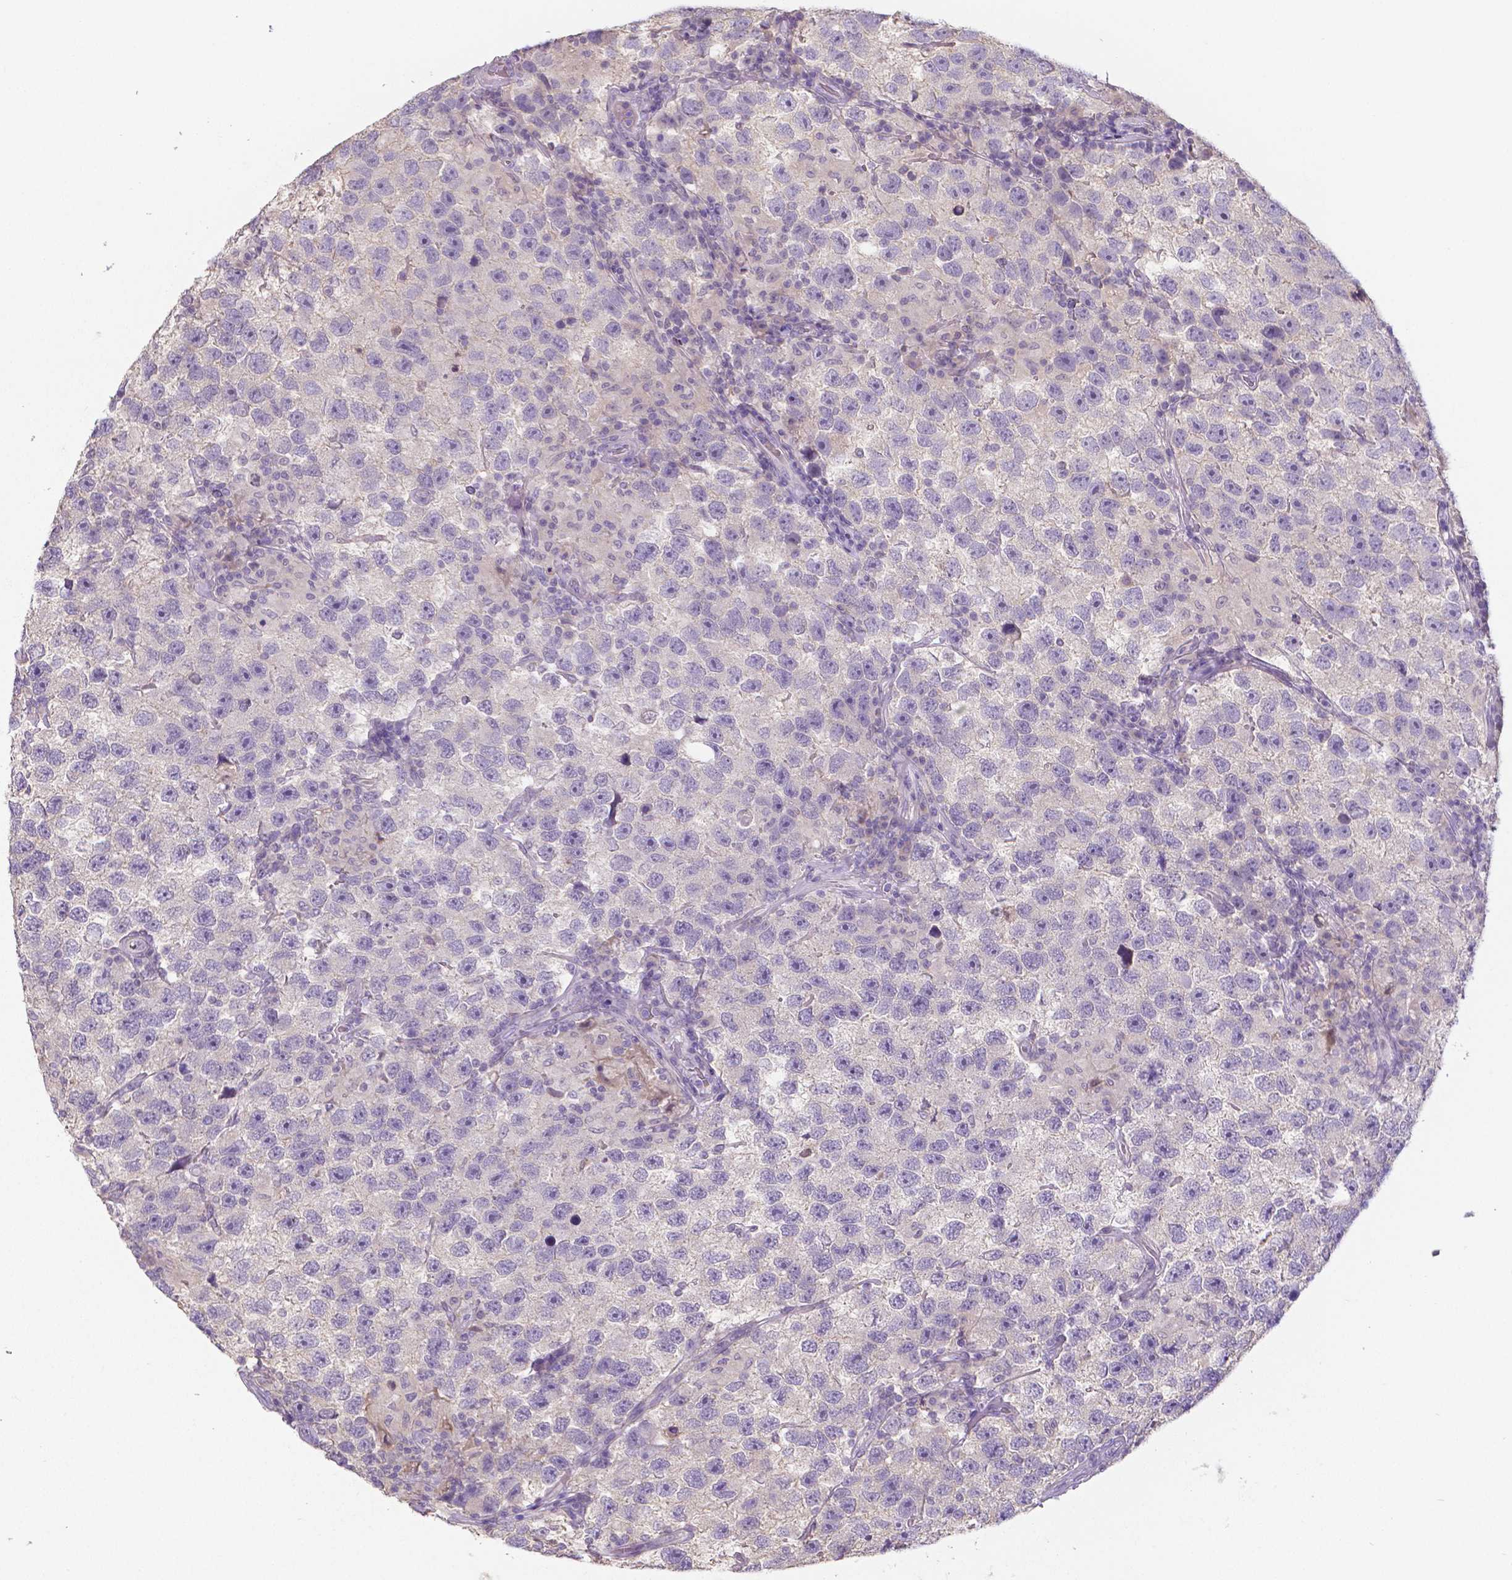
{"staining": {"intensity": "negative", "quantity": "none", "location": "none"}, "tissue": "testis cancer", "cell_type": "Tumor cells", "image_type": "cancer", "snomed": [{"axis": "morphology", "description": "Seminoma, NOS"}, {"axis": "topography", "description": "Testis"}], "caption": "Testis cancer (seminoma) was stained to show a protein in brown. There is no significant expression in tumor cells.", "gene": "CRMP1", "patient": {"sex": "male", "age": 26}}